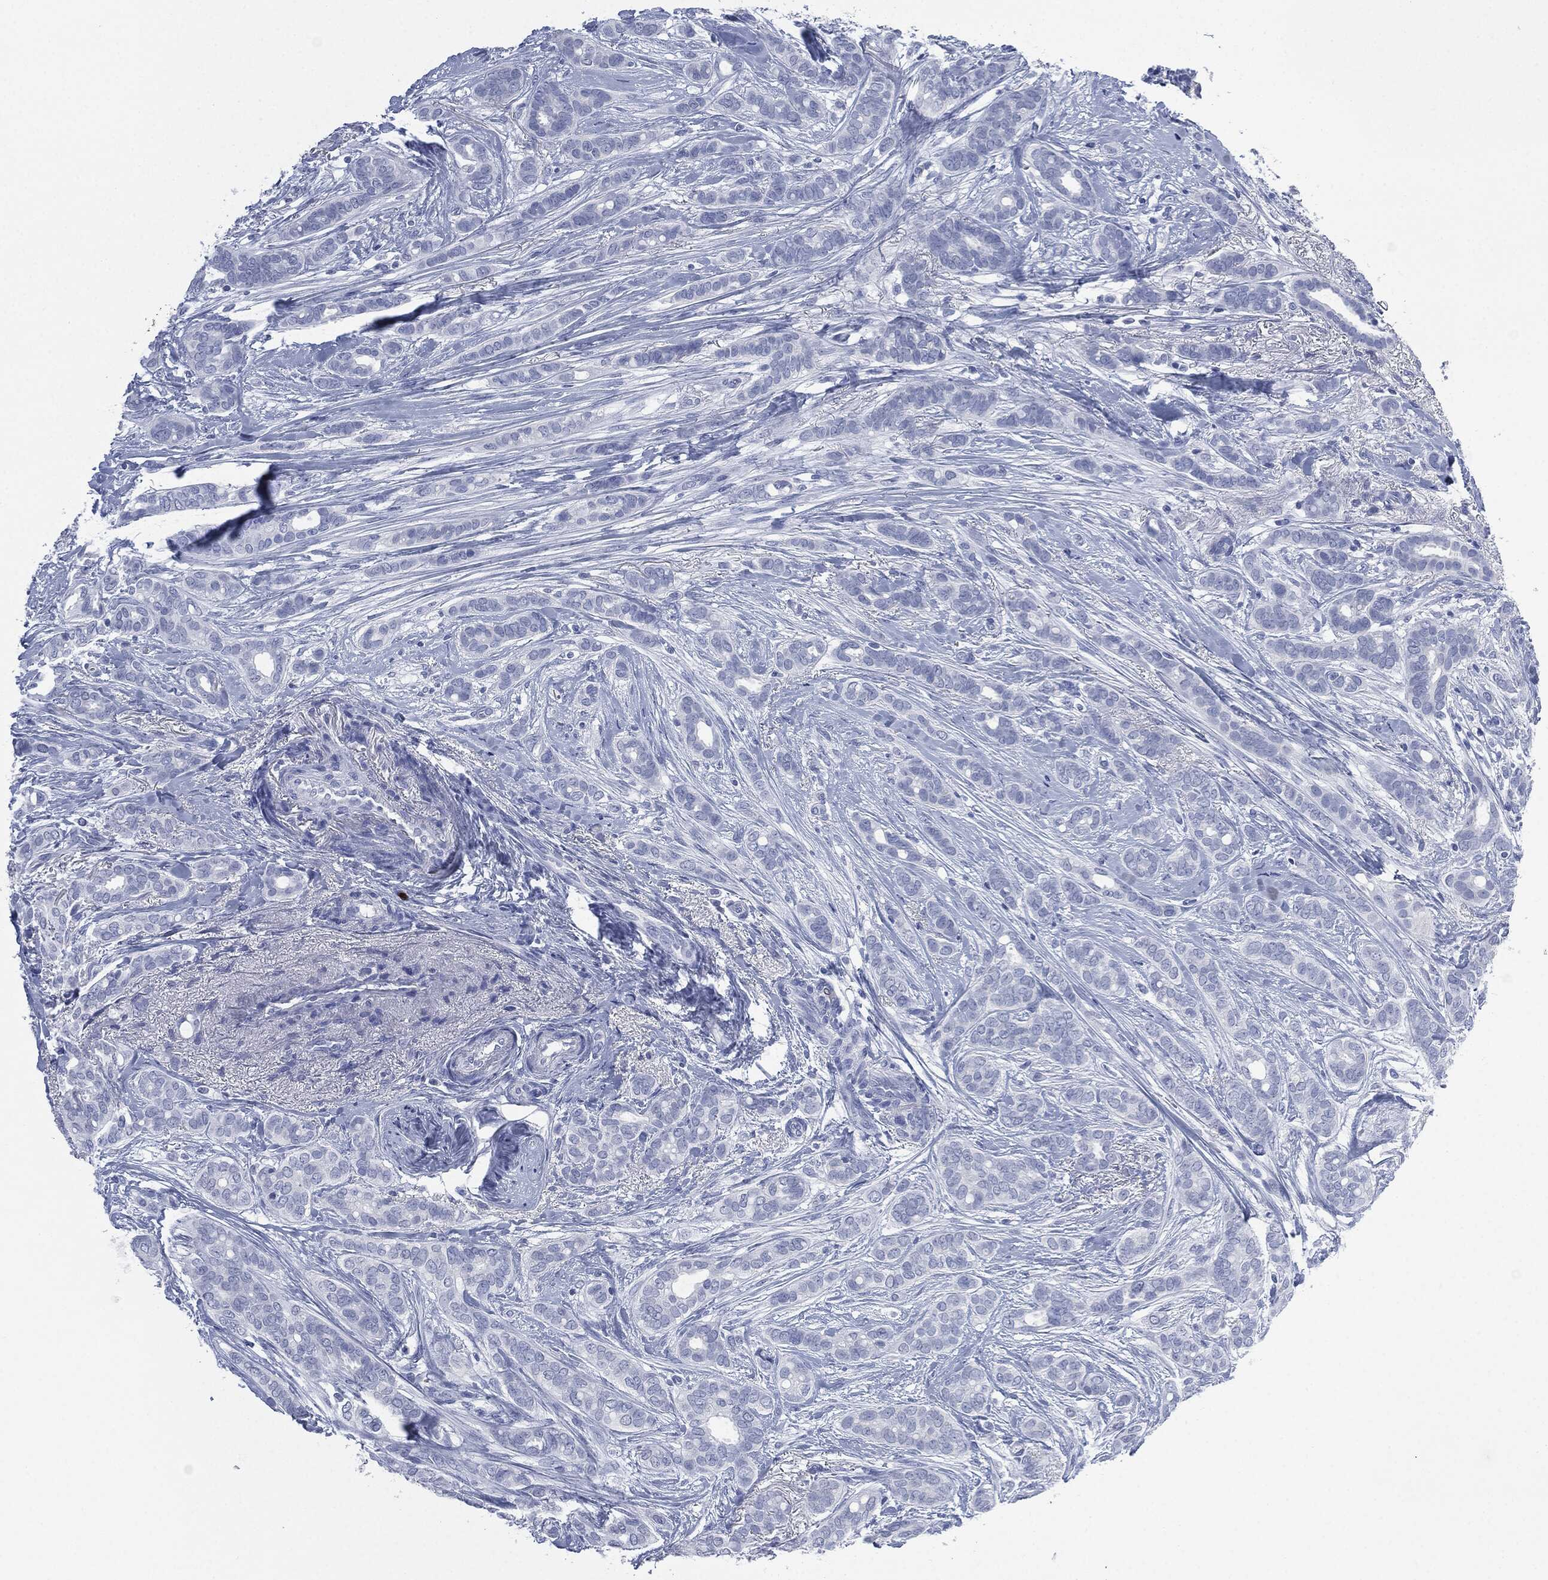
{"staining": {"intensity": "negative", "quantity": "none", "location": "none"}, "tissue": "breast cancer", "cell_type": "Tumor cells", "image_type": "cancer", "snomed": [{"axis": "morphology", "description": "Duct carcinoma"}, {"axis": "topography", "description": "Breast"}], "caption": "This is an immunohistochemistry (IHC) histopathology image of breast cancer (infiltrating ductal carcinoma). There is no positivity in tumor cells.", "gene": "CEACAM8", "patient": {"sex": "female", "age": 51}}